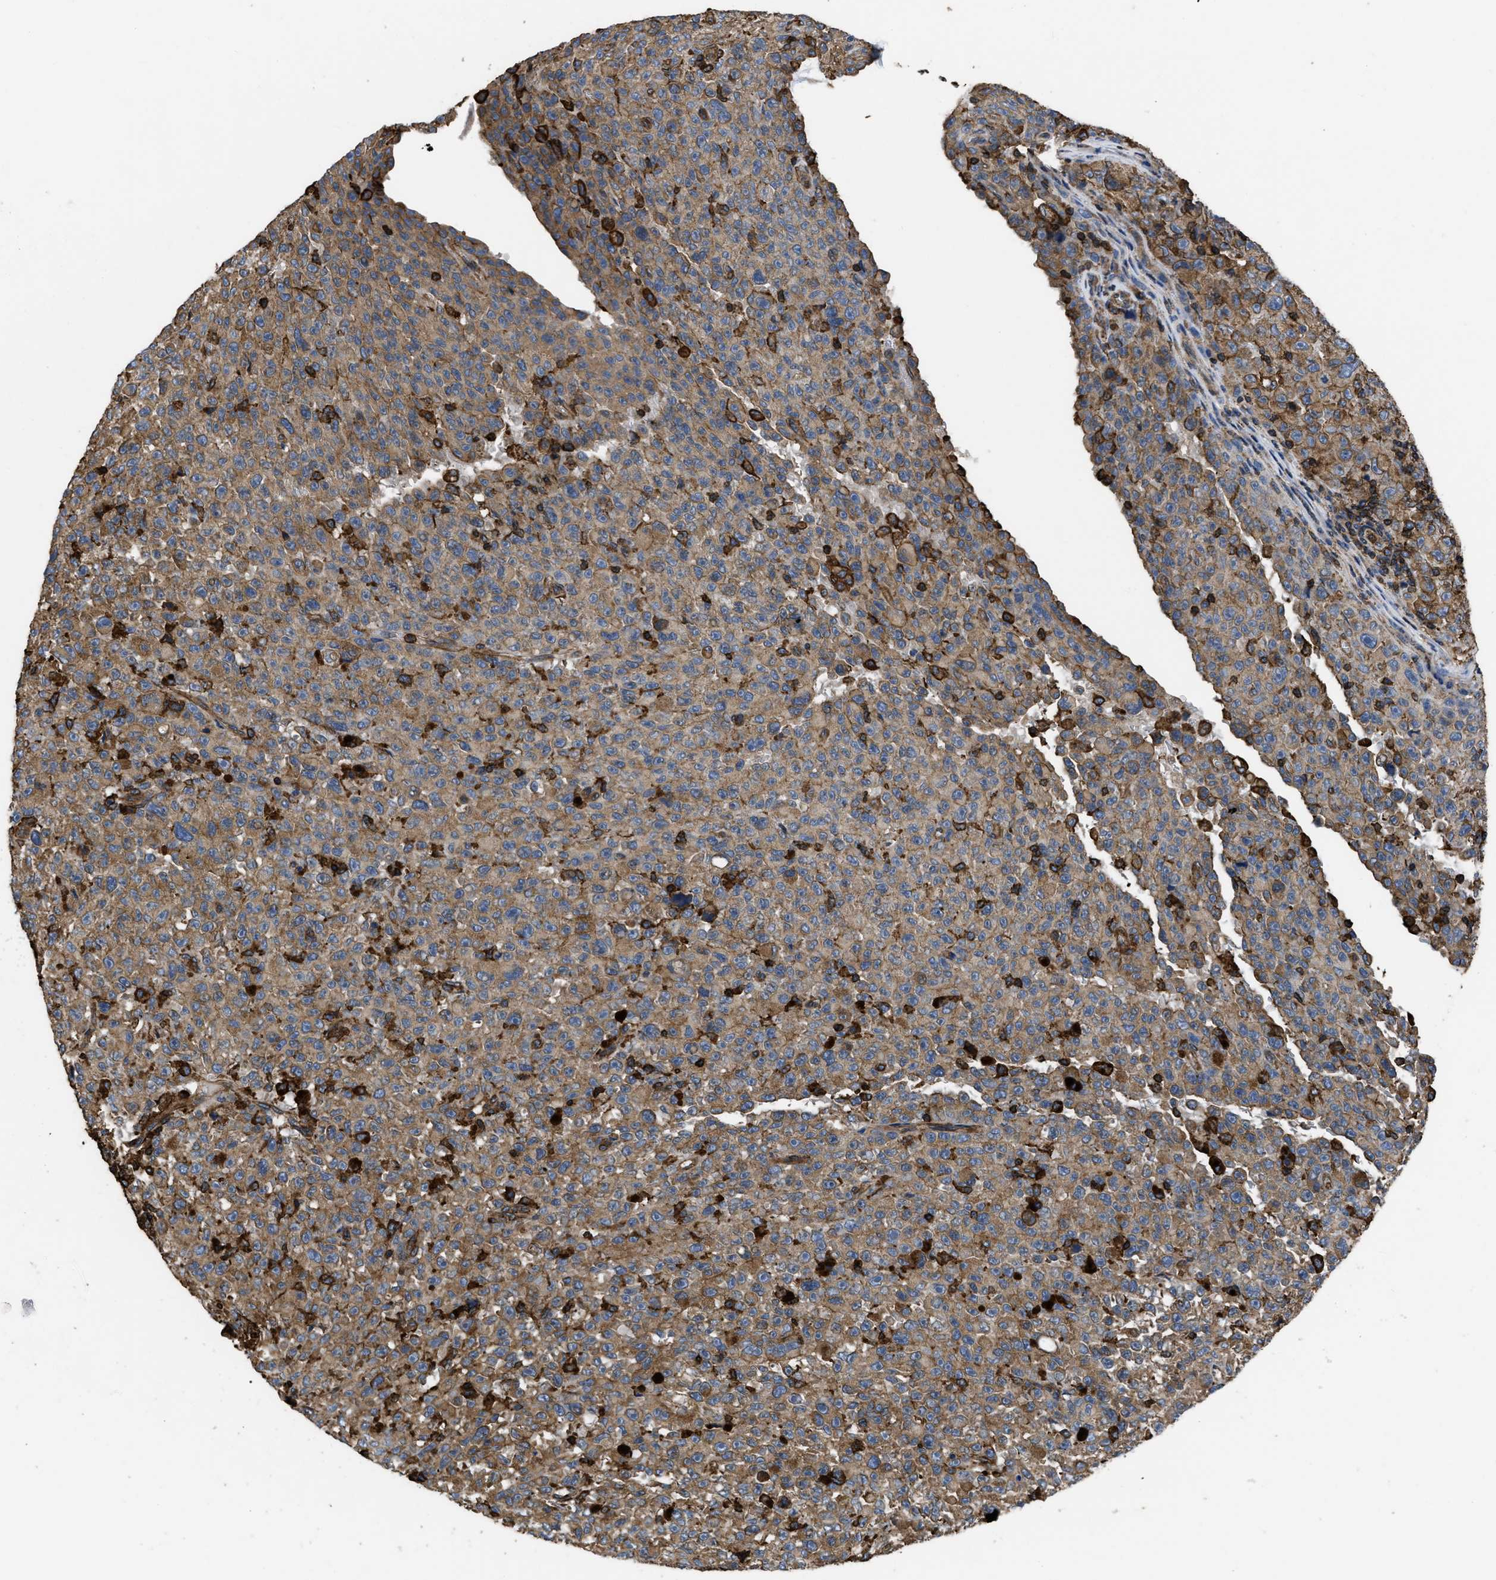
{"staining": {"intensity": "moderate", "quantity": ">75%", "location": "cytoplasmic/membranous"}, "tissue": "melanoma", "cell_type": "Tumor cells", "image_type": "cancer", "snomed": [{"axis": "morphology", "description": "Malignant melanoma, NOS"}, {"axis": "topography", "description": "Skin"}], "caption": "Immunohistochemistry micrograph of human melanoma stained for a protein (brown), which exhibits medium levels of moderate cytoplasmic/membranous staining in about >75% of tumor cells.", "gene": "SCUBE2", "patient": {"sex": "female", "age": 82}}